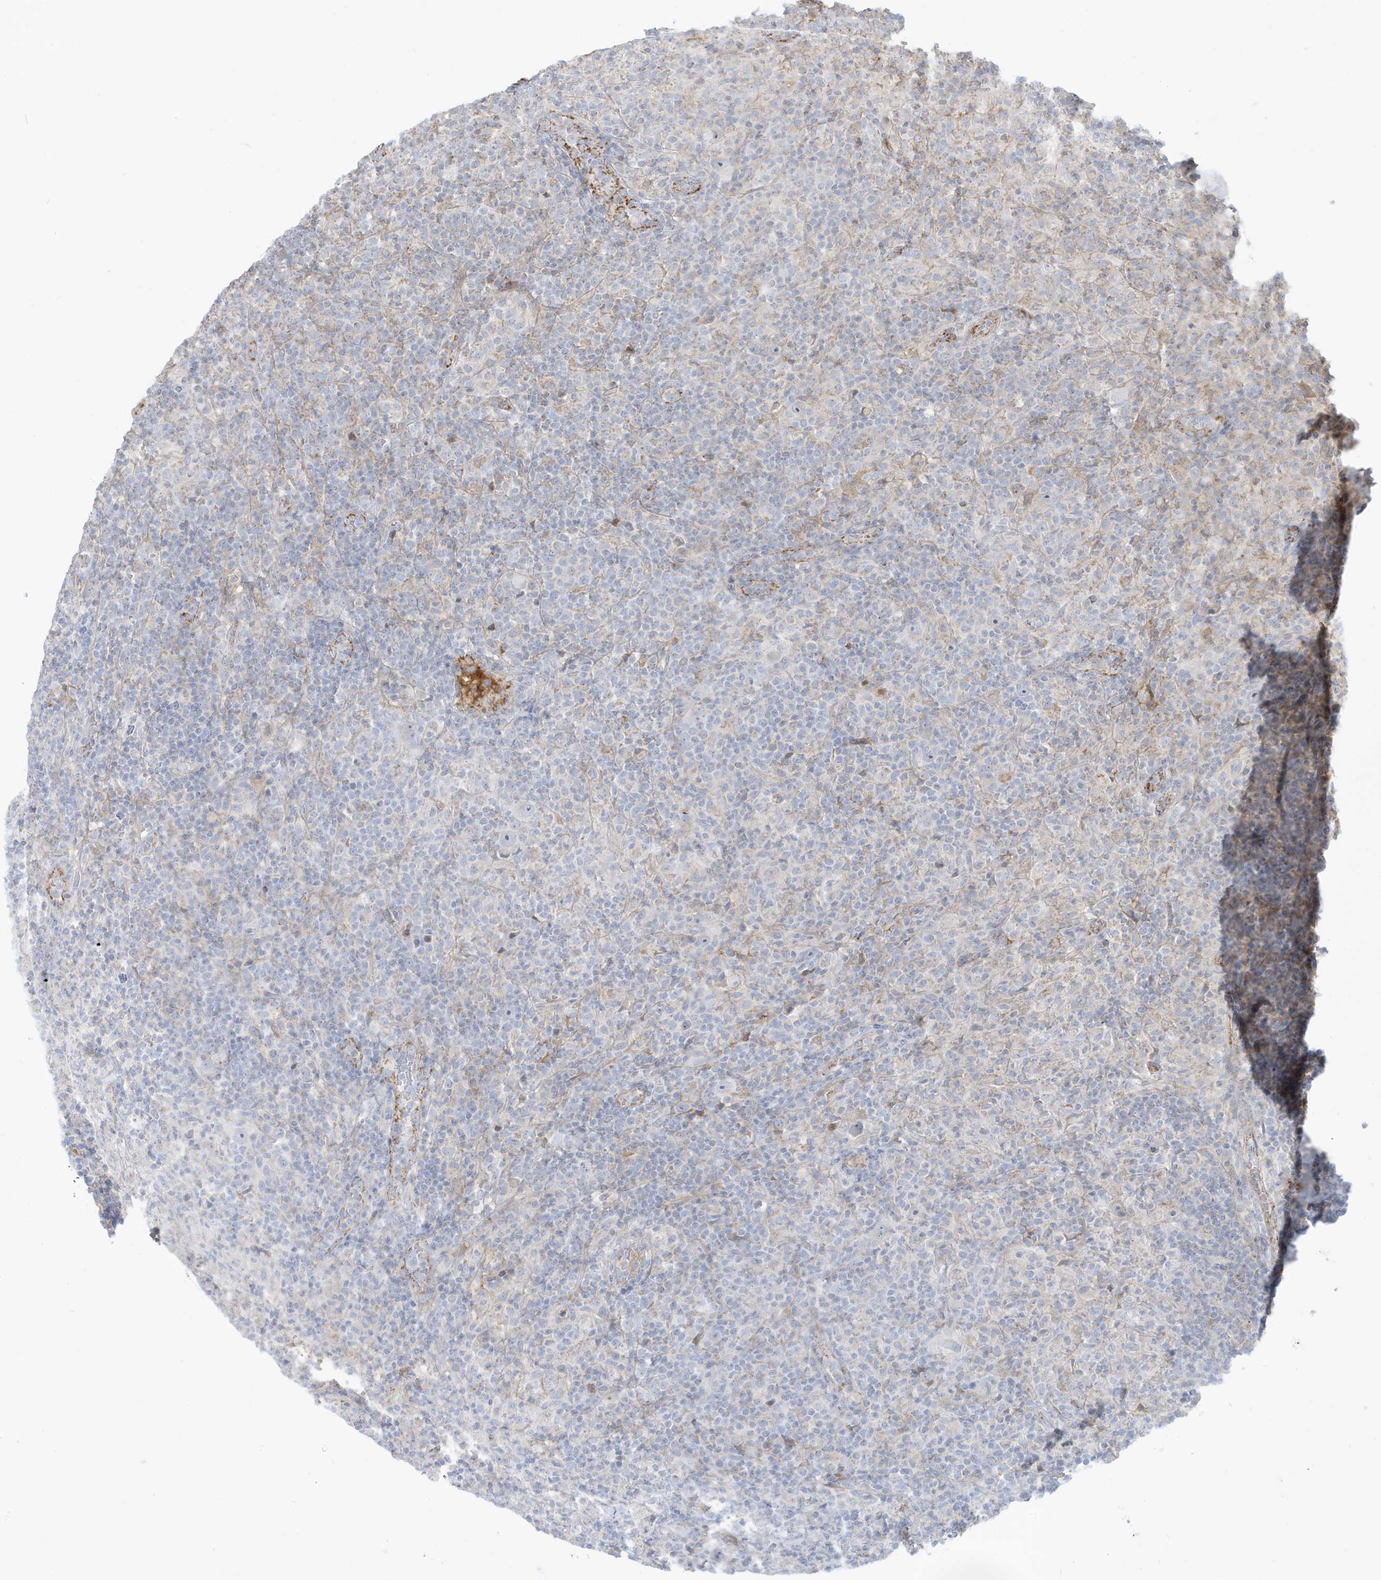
{"staining": {"intensity": "negative", "quantity": "none", "location": "none"}, "tissue": "lymphoma", "cell_type": "Tumor cells", "image_type": "cancer", "snomed": [{"axis": "morphology", "description": "Hodgkin's disease, NOS"}, {"axis": "topography", "description": "Lymph node"}], "caption": "Tumor cells show no significant protein staining in lymphoma.", "gene": "IFT57", "patient": {"sex": "male", "age": 70}}